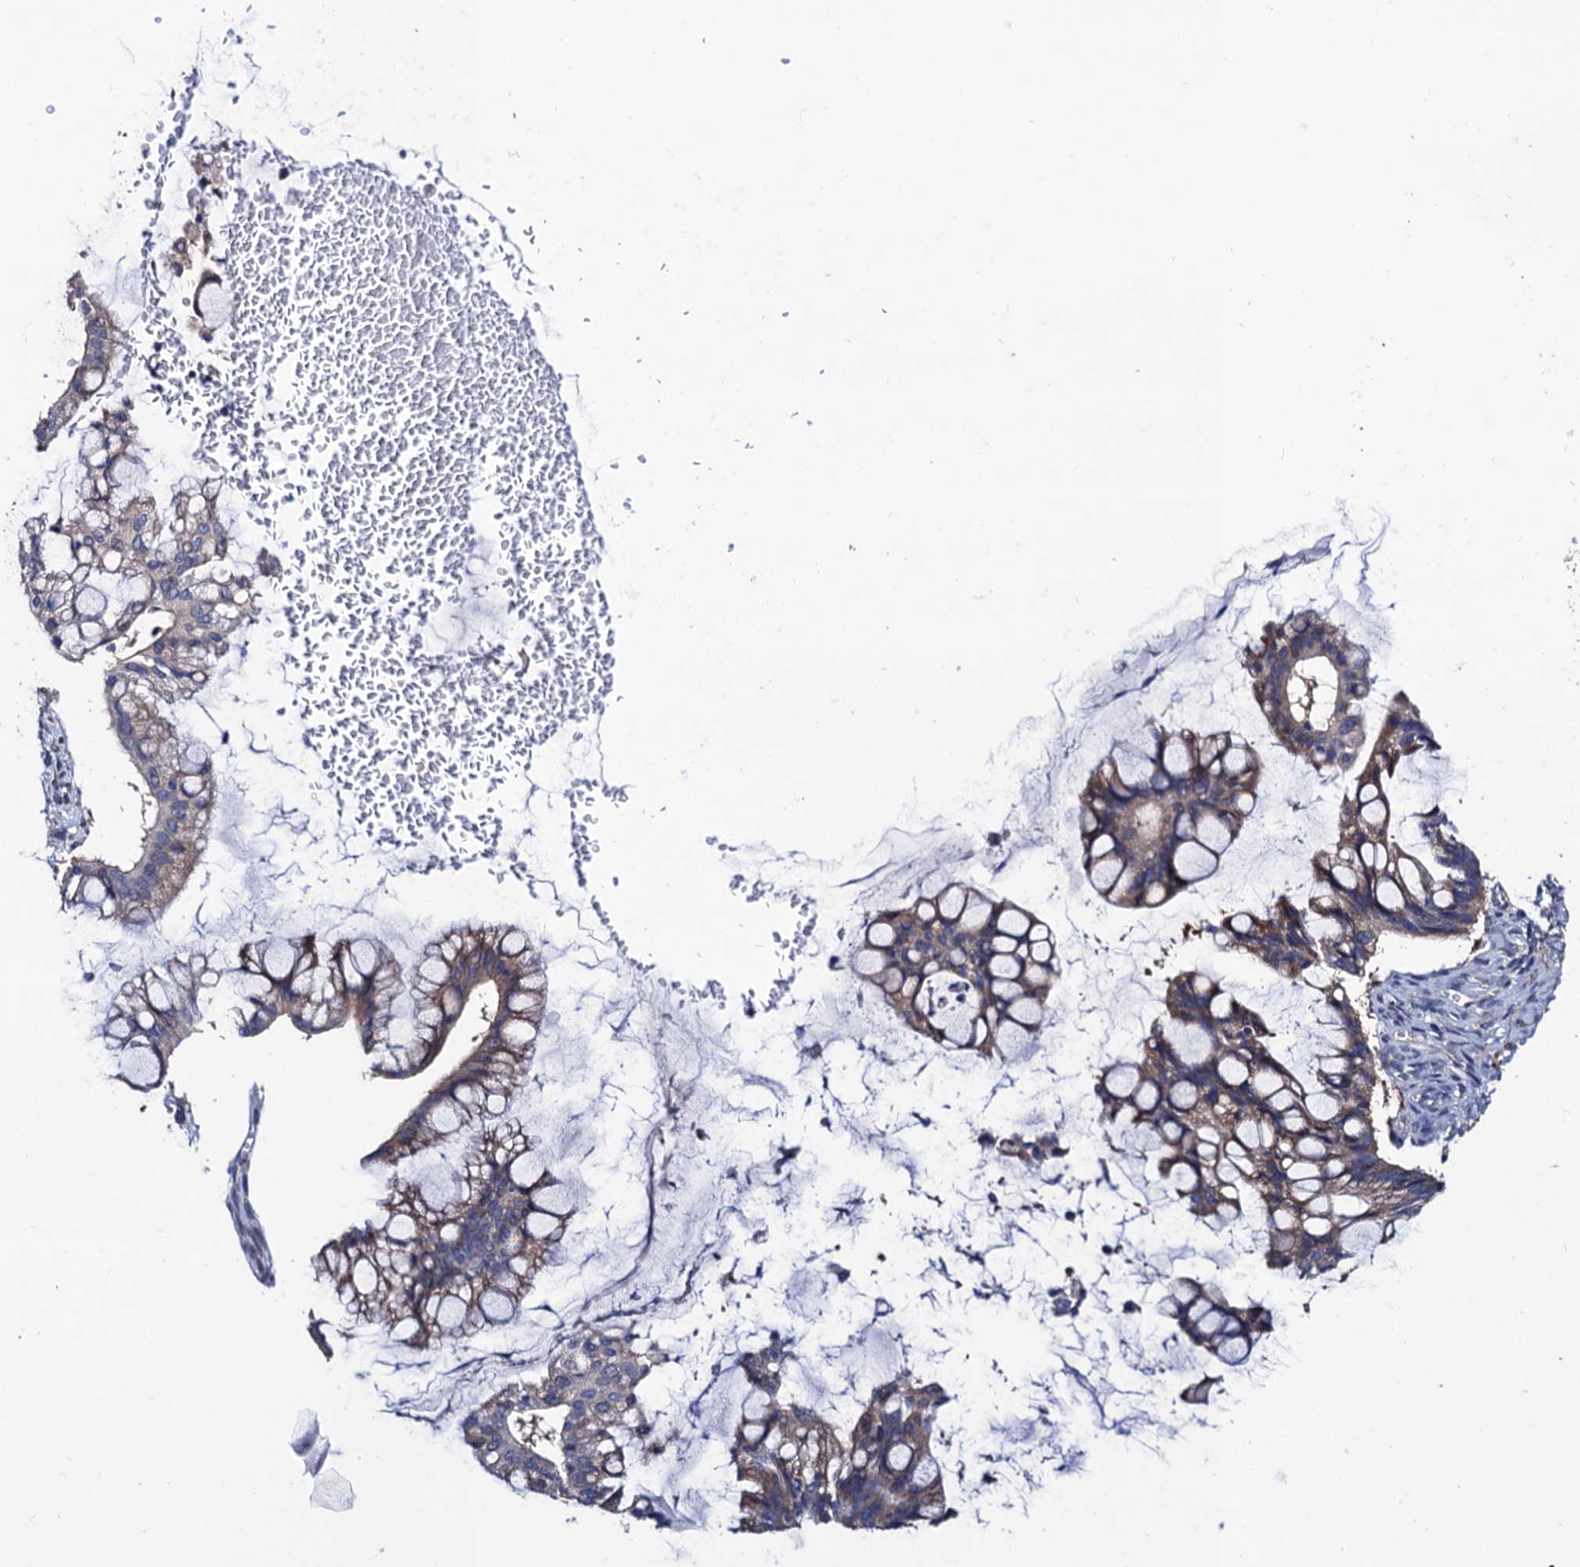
{"staining": {"intensity": "weak", "quantity": ">75%", "location": "cytoplasmic/membranous"}, "tissue": "ovarian cancer", "cell_type": "Tumor cells", "image_type": "cancer", "snomed": [{"axis": "morphology", "description": "Cystadenocarcinoma, mucinous, NOS"}, {"axis": "topography", "description": "Ovary"}], "caption": "Immunohistochemical staining of mucinous cystadenocarcinoma (ovarian) demonstrates weak cytoplasmic/membranous protein expression in approximately >75% of tumor cells.", "gene": "ZDHHC18", "patient": {"sex": "female", "age": 73}}